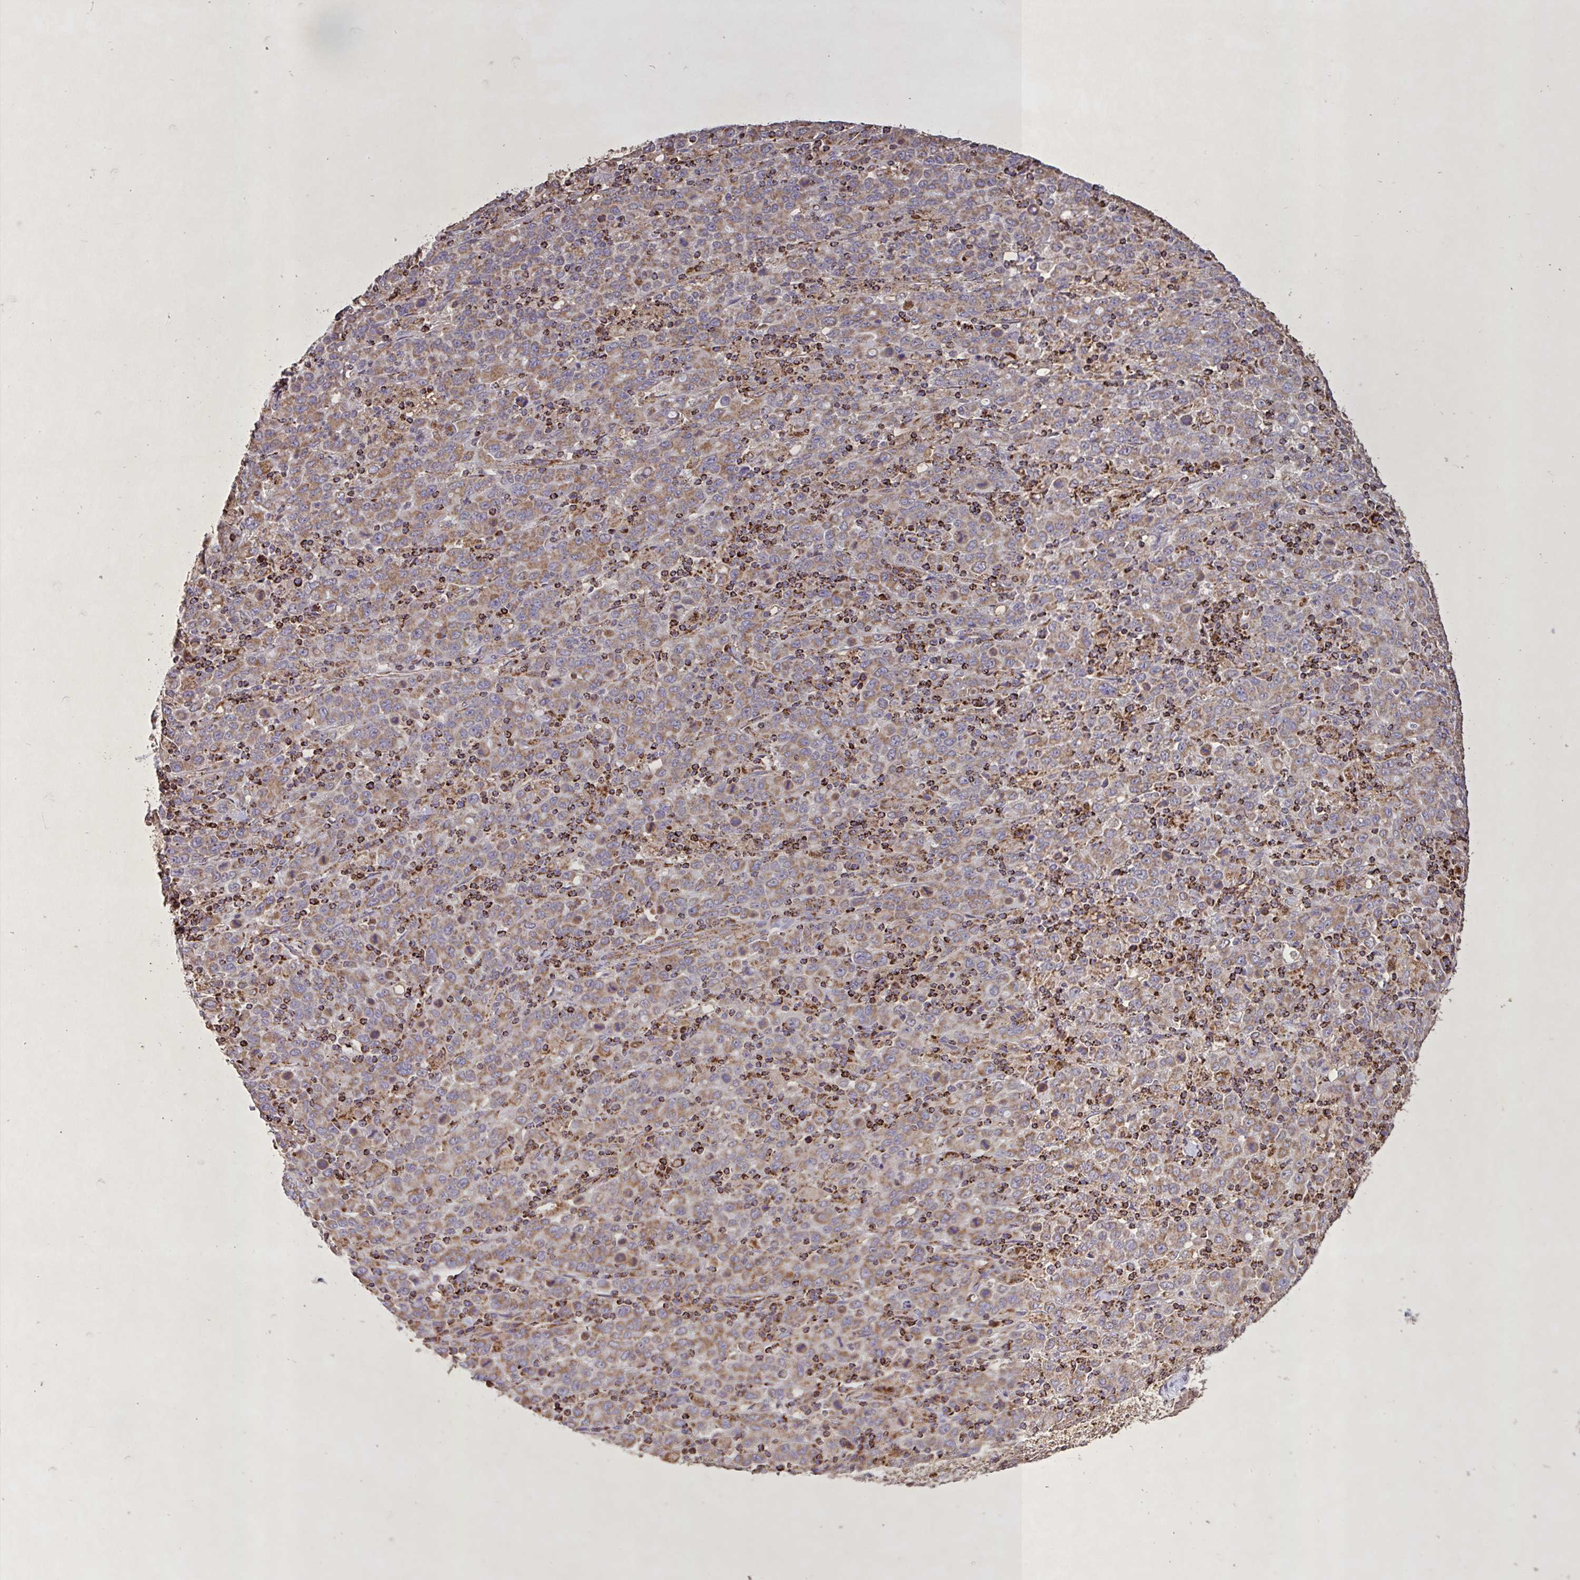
{"staining": {"intensity": "moderate", "quantity": ">75%", "location": "cytoplasmic/membranous"}, "tissue": "stomach cancer", "cell_type": "Tumor cells", "image_type": "cancer", "snomed": [{"axis": "morphology", "description": "Adenocarcinoma, NOS"}, {"axis": "topography", "description": "Stomach, upper"}], "caption": "Moderate cytoplasmic/membranous staining for a protein is seen in about >75% of tumor cells of stomach cancer (adenocarcinoma) using IHC.", "gene": "AGK", "patient": {"sex": "male", "age": 69}}